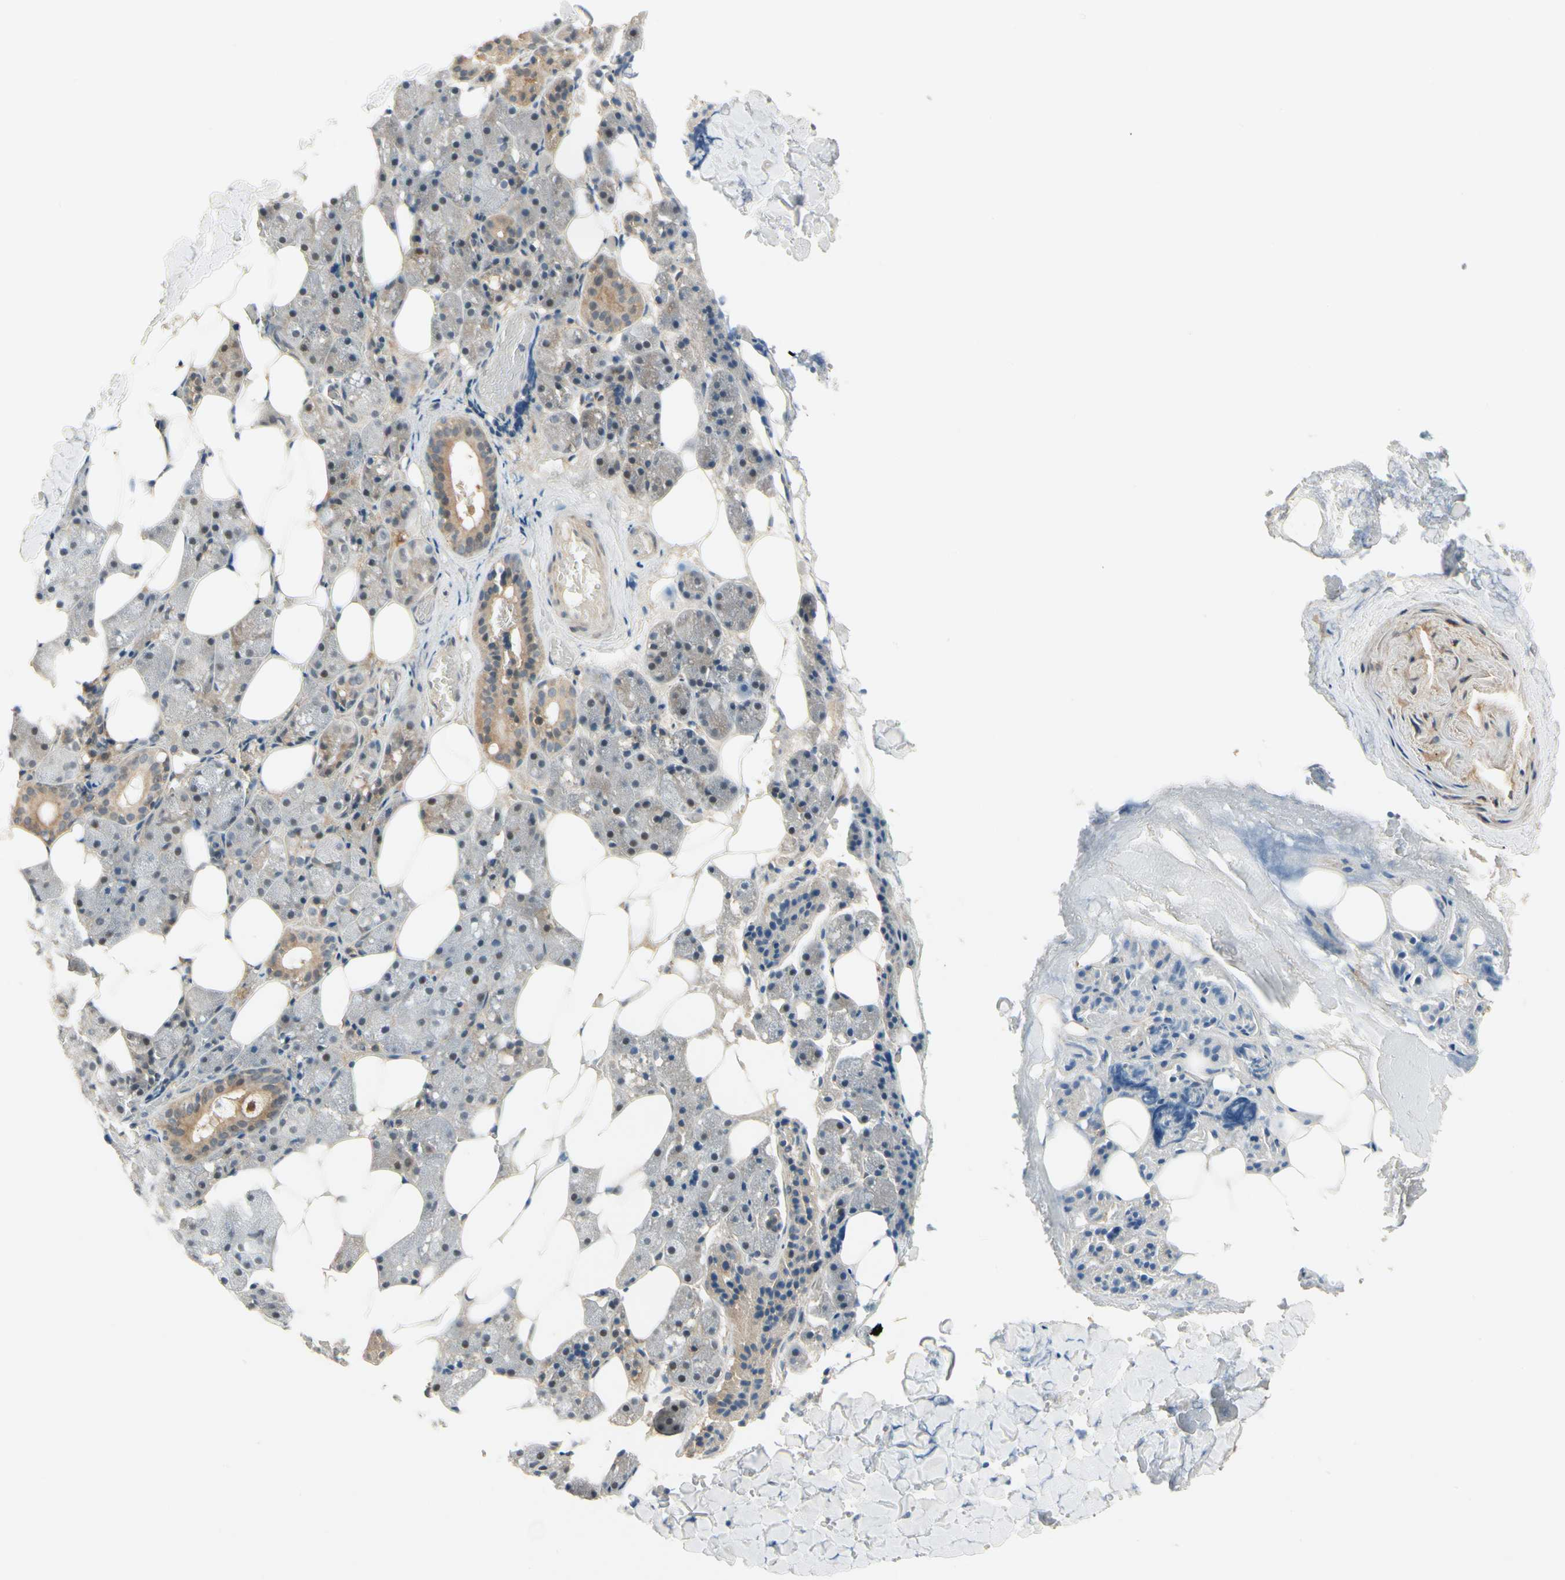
{"staining": {"intensity": "moderate", "quantity": "<25%", "location": "cytoplasmic/membranous,nuclear"}, "tissue": "salivary gland", "cell_type": "Glandular cells", "image_type": "normal", "snomed": [{"axis": "morphology", "description": "Normal tissue, NOS"}, {"axis": "topography", "description": "Salivary gland"}], "caption": "Protein expression analysis of unremarkable salivary gland exhibits moderate cytoplasmic/membranous,nuclear positivity in about <25% of glandular cells.", "gene": "EPHB3", "patient": {"sex": "female", "age": 55}}